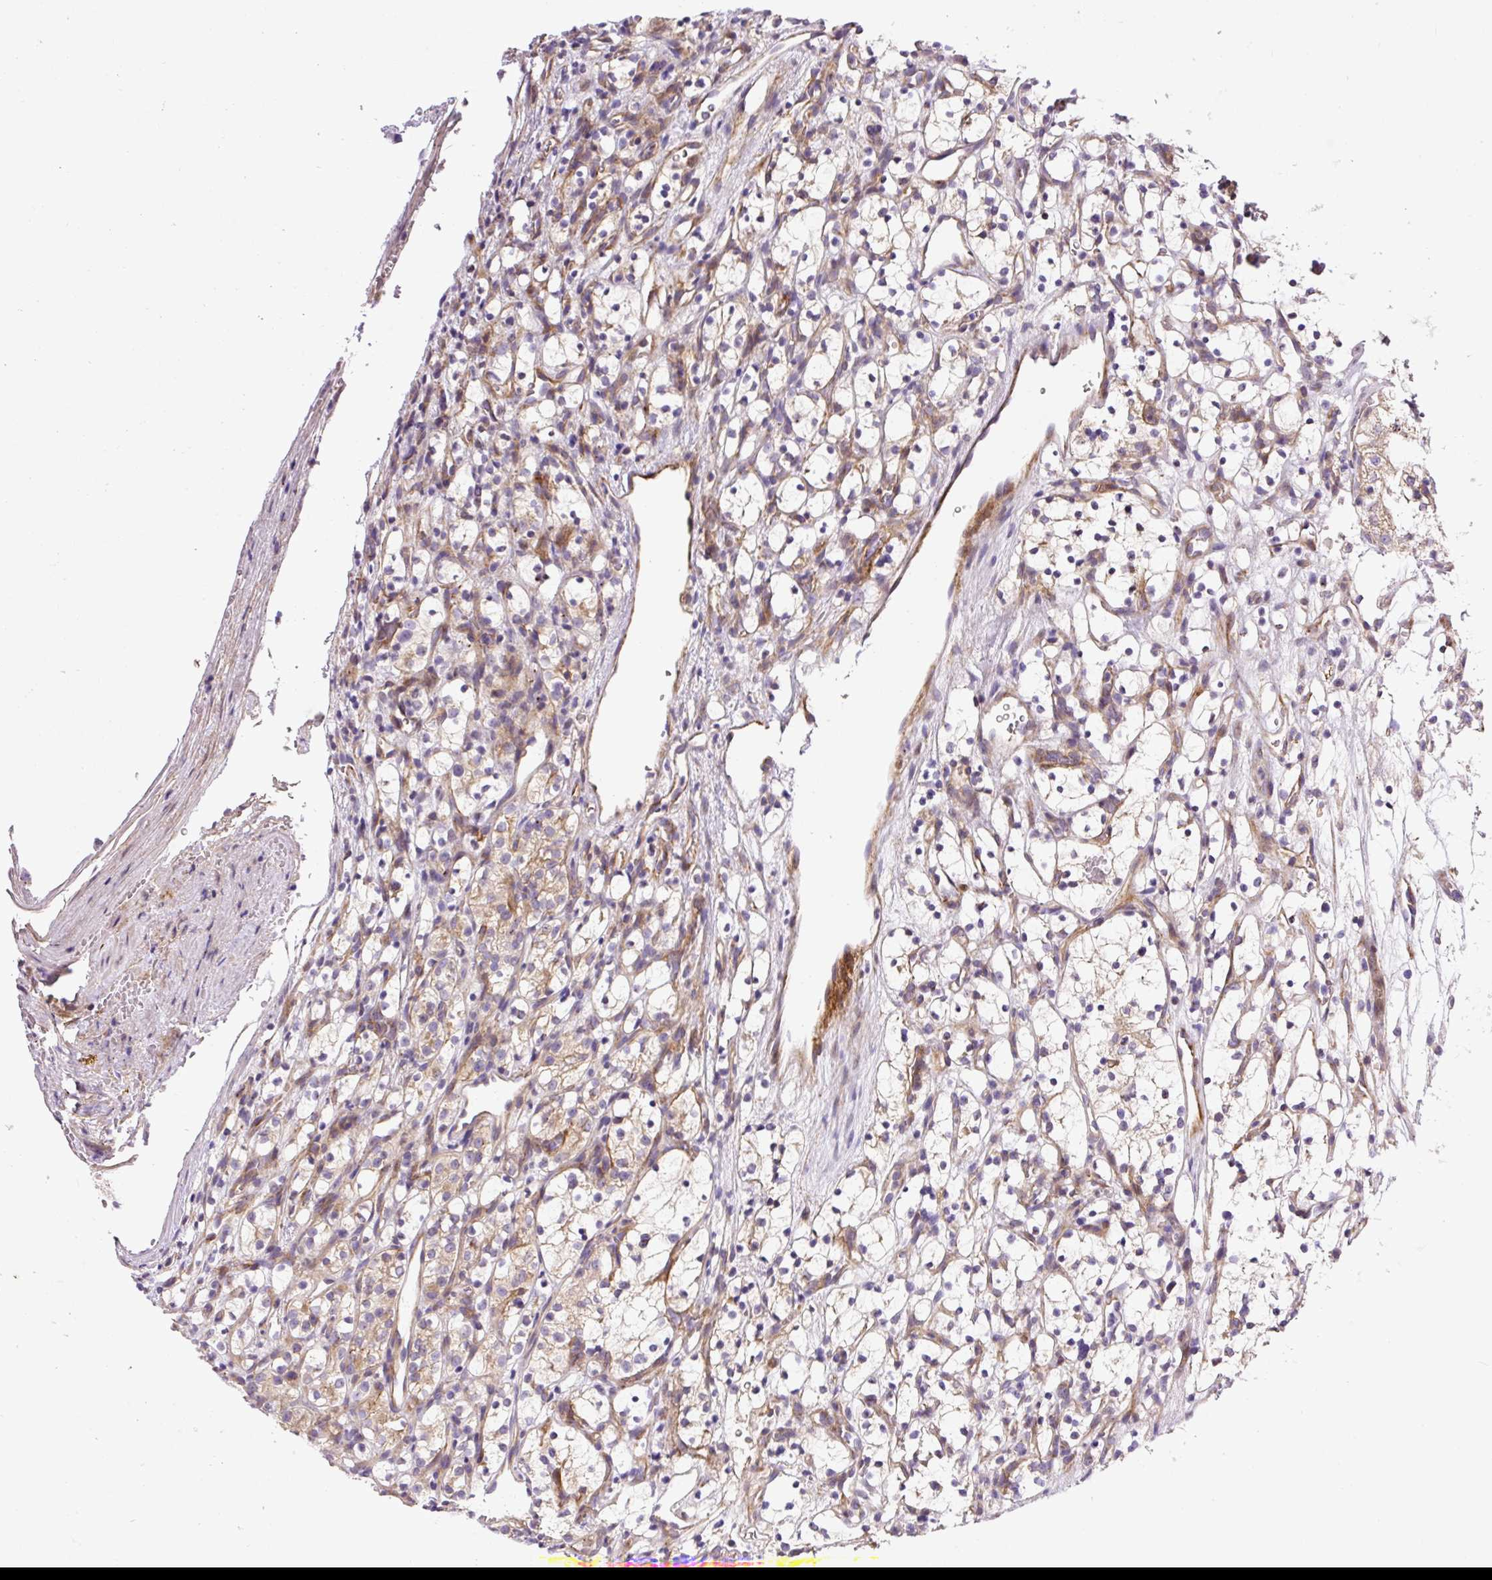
{"staining": {"intensity": "weak", "quantity": "<25%", "location": "cytoplasmic/membranous"}, "tissue": "renal cancer", "cell_type": "Tumor cells", "image_type": "cancer", "snomed": [{"axis": "morphology", "description": "Adenocarcinoma, NOS"}, {"axis": "topography", "description": "Kidney"}], "caption": "High power microscopy micrograph of an immunohistochemistry histopathology image of adenocarcinoma (renal), revealing no significant expression in tumor cells.", "gene": "RNF170", "patient": {"sex": "female", "age": 69}}